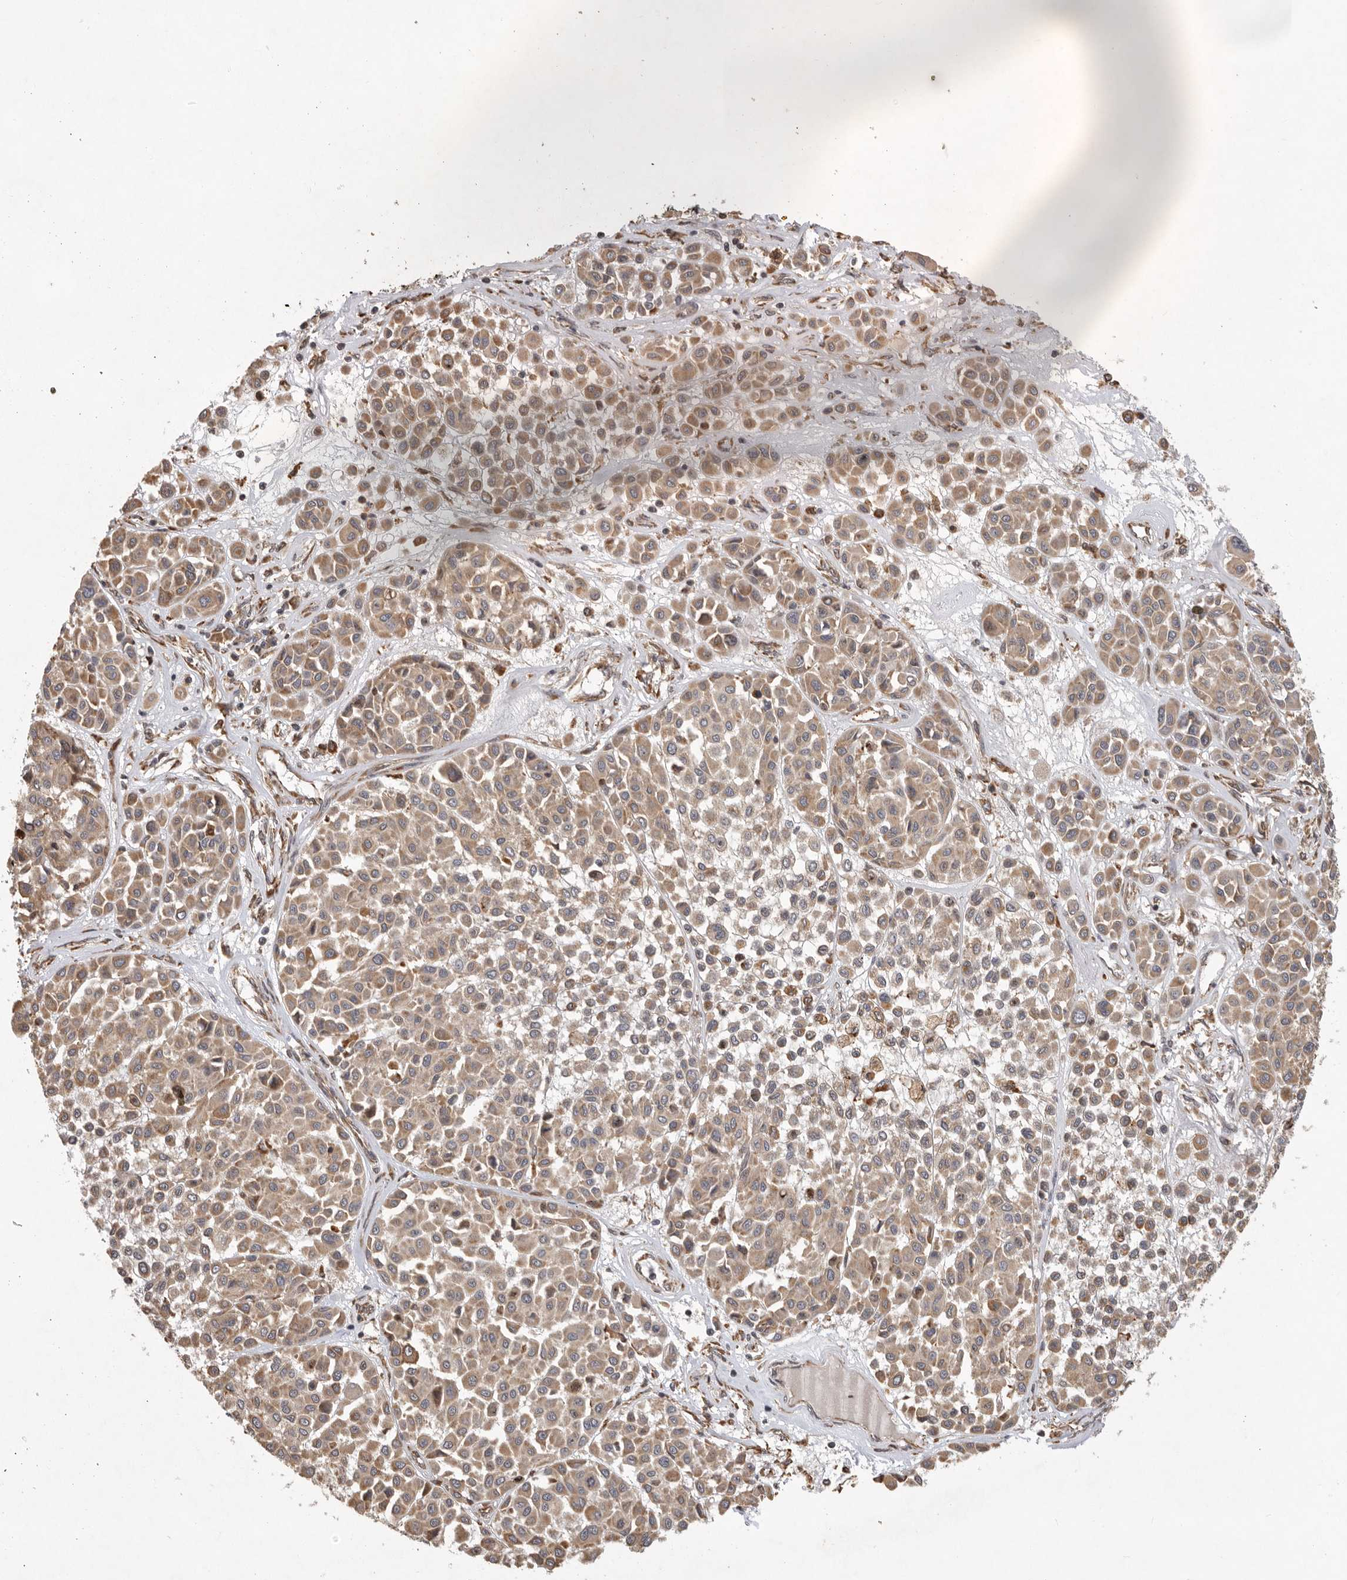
{"staining": {"intensity": "moderate", "quantity": ">75%", "location": "cytoplasmic/membranous"}, "tissue": "melanoma", "cell_type": "Tumor cells", "image_type": "cancer", "snomed": [{"axis": "morphology", "description": "Malignant melanoma, Metastatic site"}, {"axis": "topography", "description": "Soft tissue"}], "caption": "An immunohistochemistry (IHC) photomicrograph of tumor tissue is shown. Protein staining in brown labels moderate cytoplasmic/membranous positivity in melanoma within tumor cells.", "gene": "ZNF83", "patient": {"sex": "male", "age": 41}}